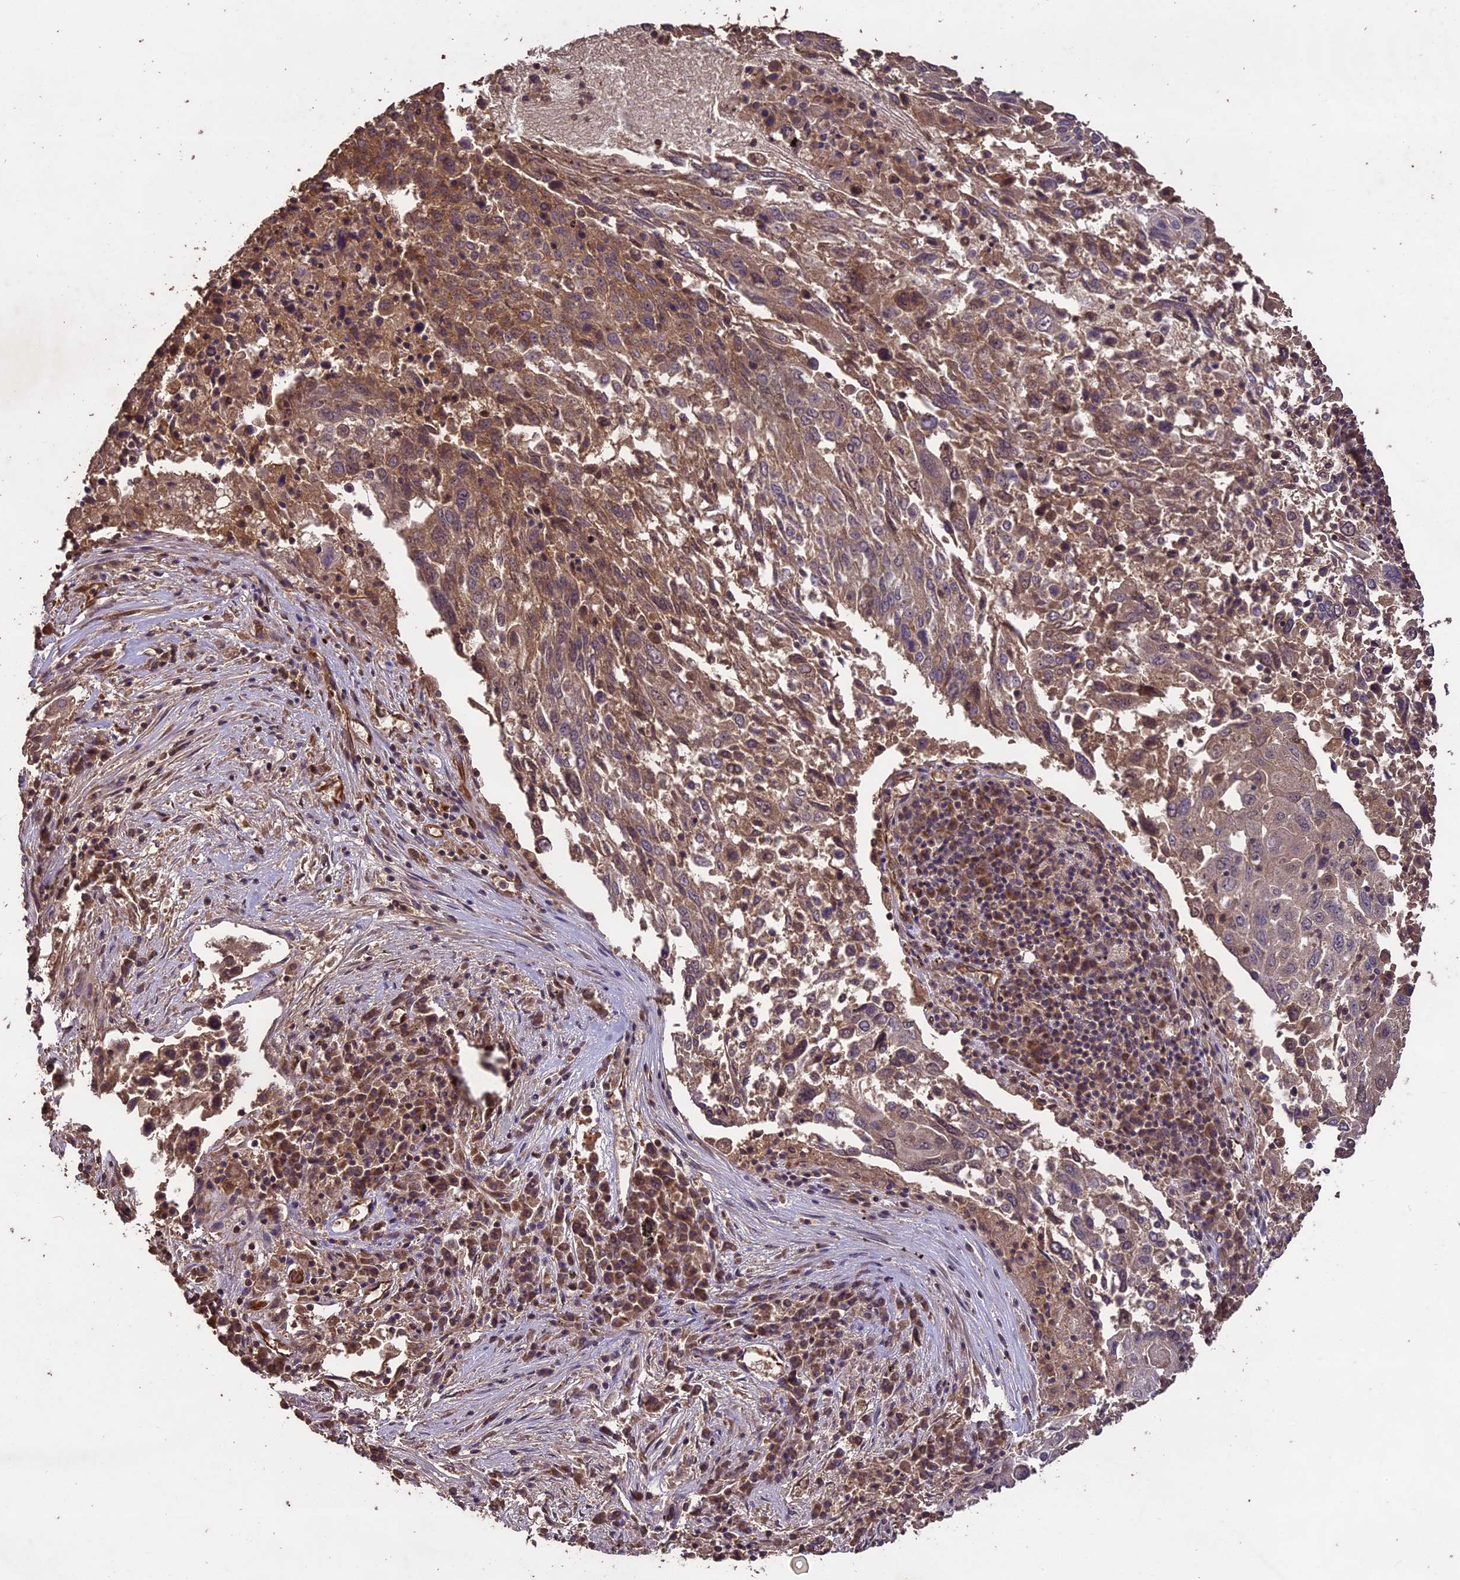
{"staining": {"intensity": "moderate", "quantity": ">75%", "location": "cytoplasmic/membranous"}, "tissue": "lung cancer", "cell_type": "Tumor cells", "image_type": "cancer", "snomed": [{"axis": "morphology", "description": "Squamous cell carcinoma, NOS"}, {"axis": "topography", "description": "Lung"}], "caption": "IHC (DAB (3,3'-diaminobenzidine)) staining of lung squamous cell carcinoma reveals moderate cytoplasmic/membranous protein positivity in about >75% of tumor cells.", "gene": "TTLL10", "patient": {"sex": "male", "age": 65}}